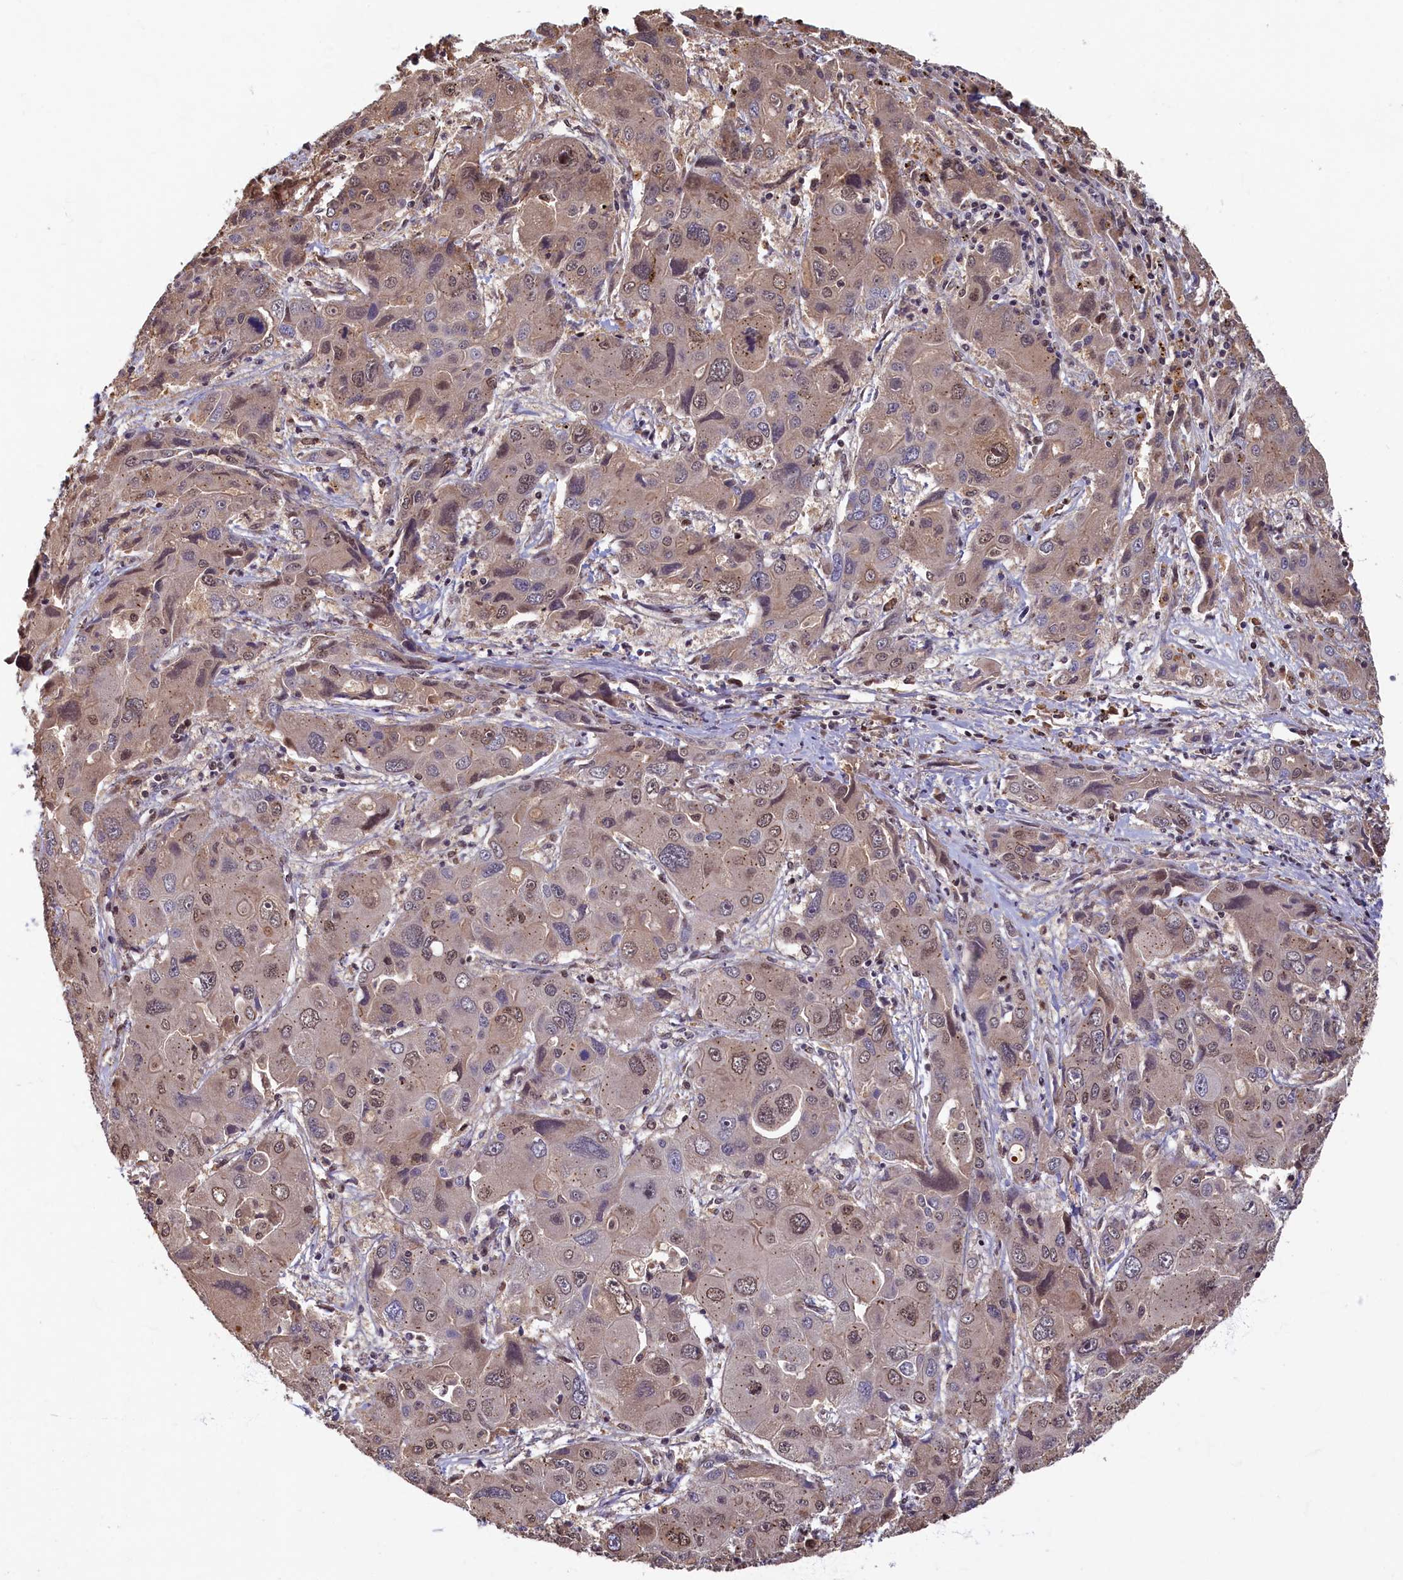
{"staining": {"intensity": "weak", "quantity": "25%-75%", "location": "cytoplasmic/membranous,nuclear"}, "tissue": "liver cancer", "cell_type": "Tumor cells", "image_type": "cancer", "snomed": [{"axis": "morphology", "description": "Cholangiocarcinoma"}, {"axis": "topography", "description": "Liver"}], "caption": "Protein analysis of liver cholangiocarcinoma tissue displays weak cytoplasmic/membranous and nuclear positivity in approximately 25%-75% of tumor cells.", "gene": "CKAP2L", "patient": {"sex": "male", "age": 67}}